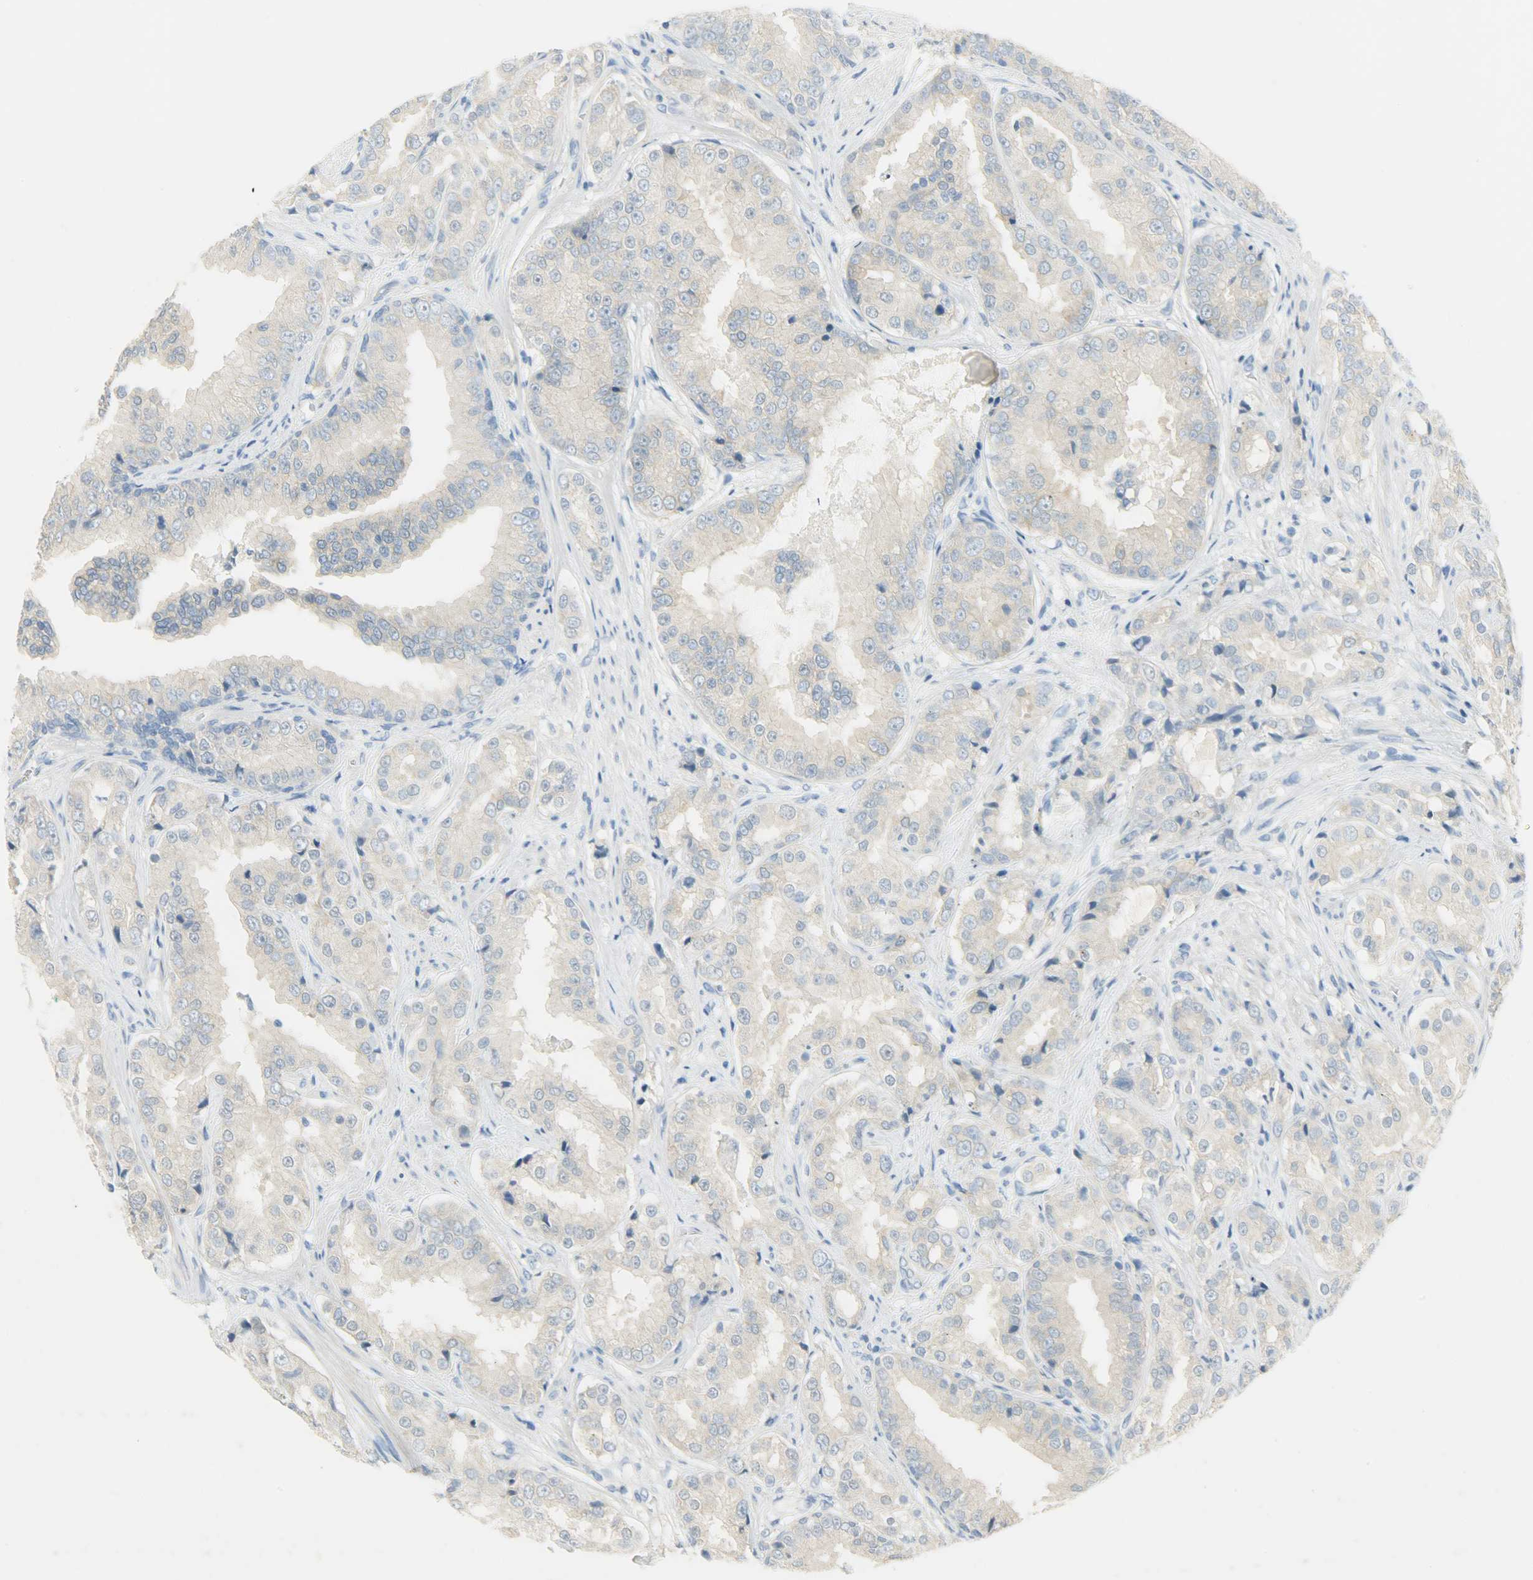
{"staining": {"intensity": "weak", "quantity": "25%-75%", "location": "cytoplasmic/membranous"}, "tissue": "prostate cancer", "cell_type": "Tumor cells", "image_type": "cancer", "snomed": [{"axis": "morphology", "description": "Adenocarcinoma, High grade"}, {"axis": "topography", "description": "Prostate"}], "caption": "There is low levels of weak cytoplasmic/membranous expression in tumor cells of prostate adenocarcinoma (high-grade), as demonstrated by immunohistochemical staining (brown color).", "gene": "PROM1", "patient": {"sex": "male", "age": 73}}